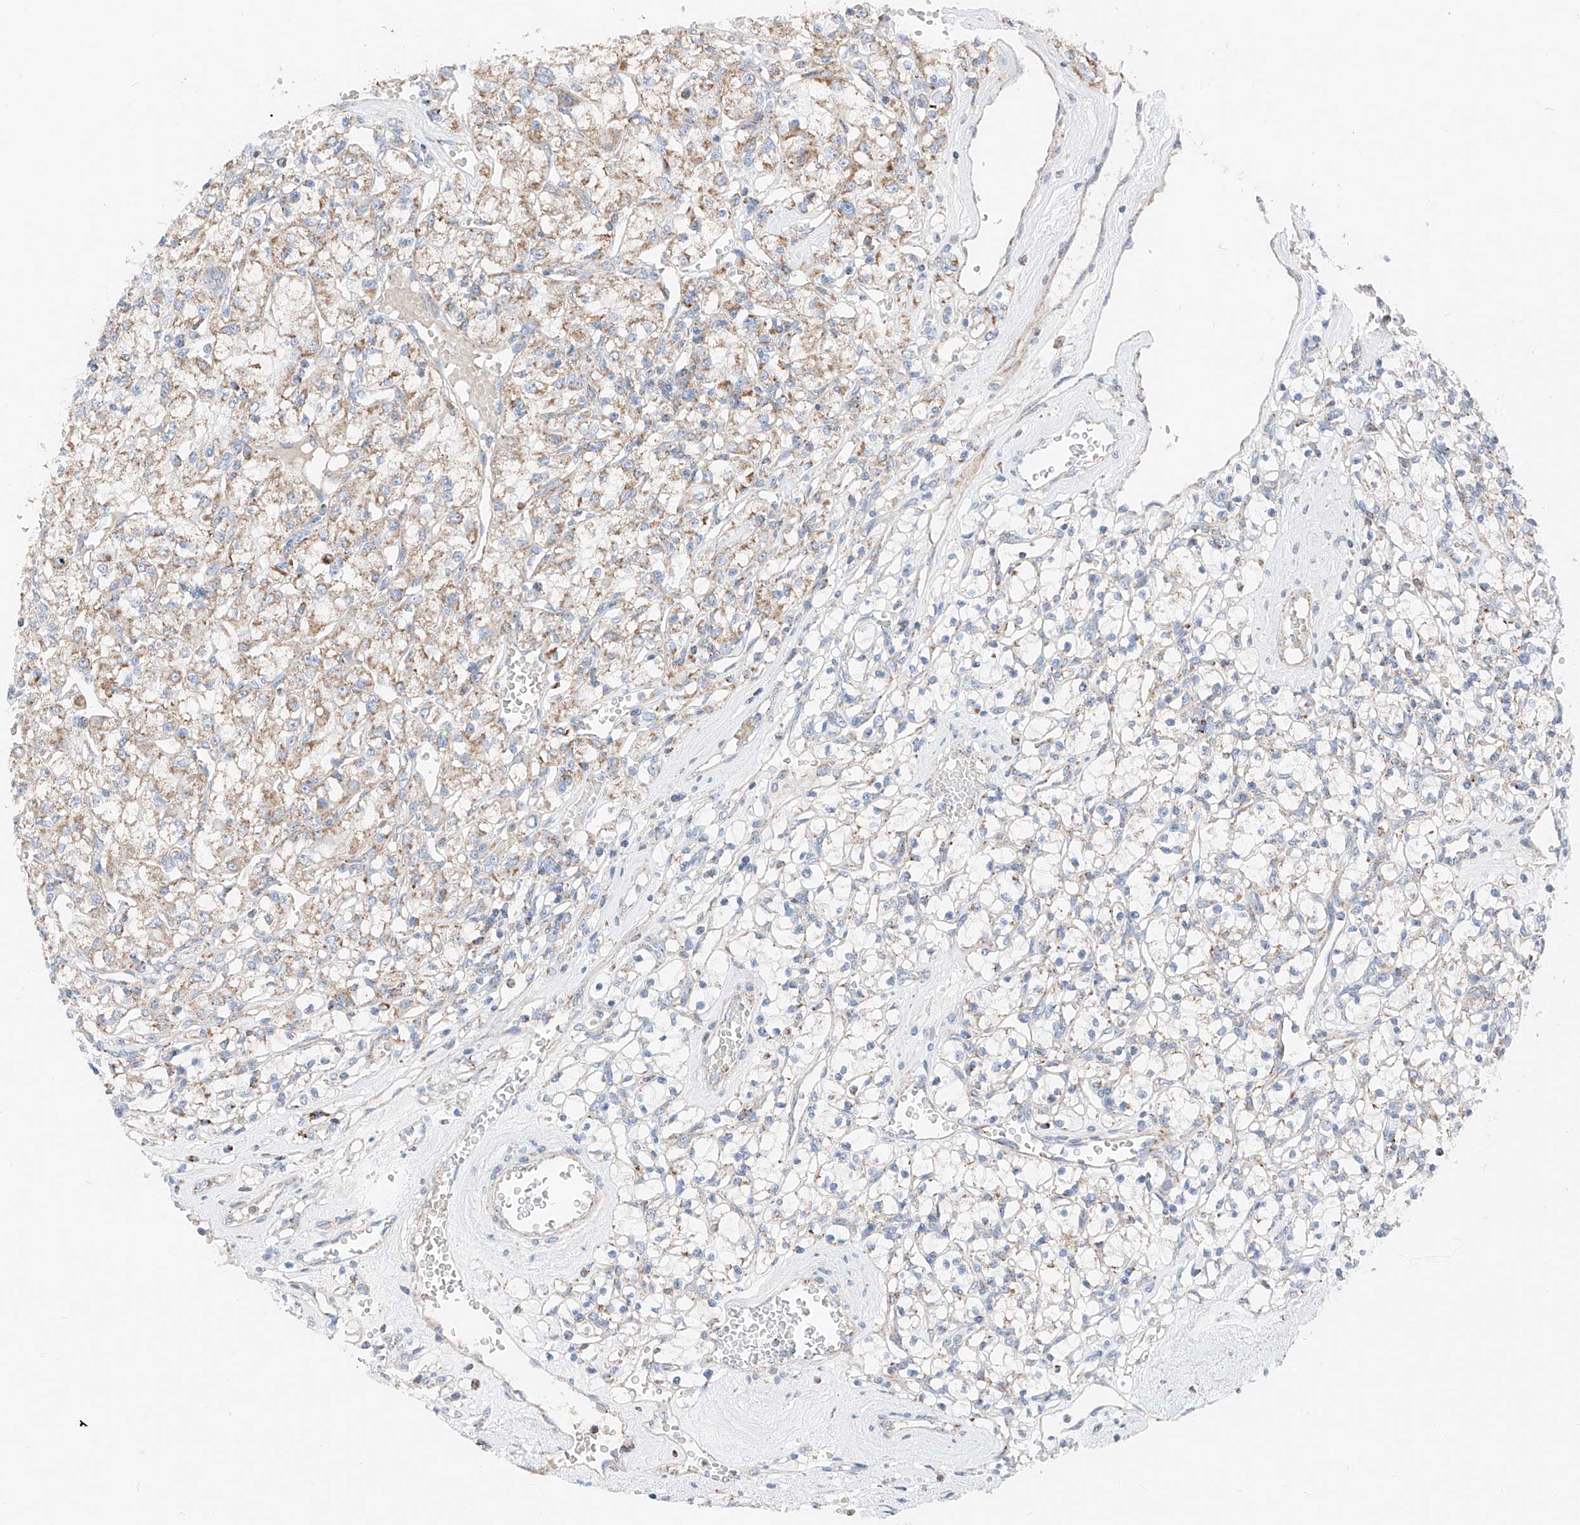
{"staining": {"intensity": "moderate", "quantity": "<25%", "location": "cytoplasmic/membranous"}, "tissue": "renal cancer", "cell_type": "Tumor cells", "image_type": "cancer", "snomed": [{"axis": "morphology", "description": "Adenocarcinoma, NOS"}, {"axis": "topography", "description": "Kidney"}], "caption": "Protein expression analysis of human renal cancer reveals moderate cytoplasmic/membranous staining in approximately <25% of tumor cells.", "gene": "MRAP", "patient": {"sex": "female", "age": 59}}